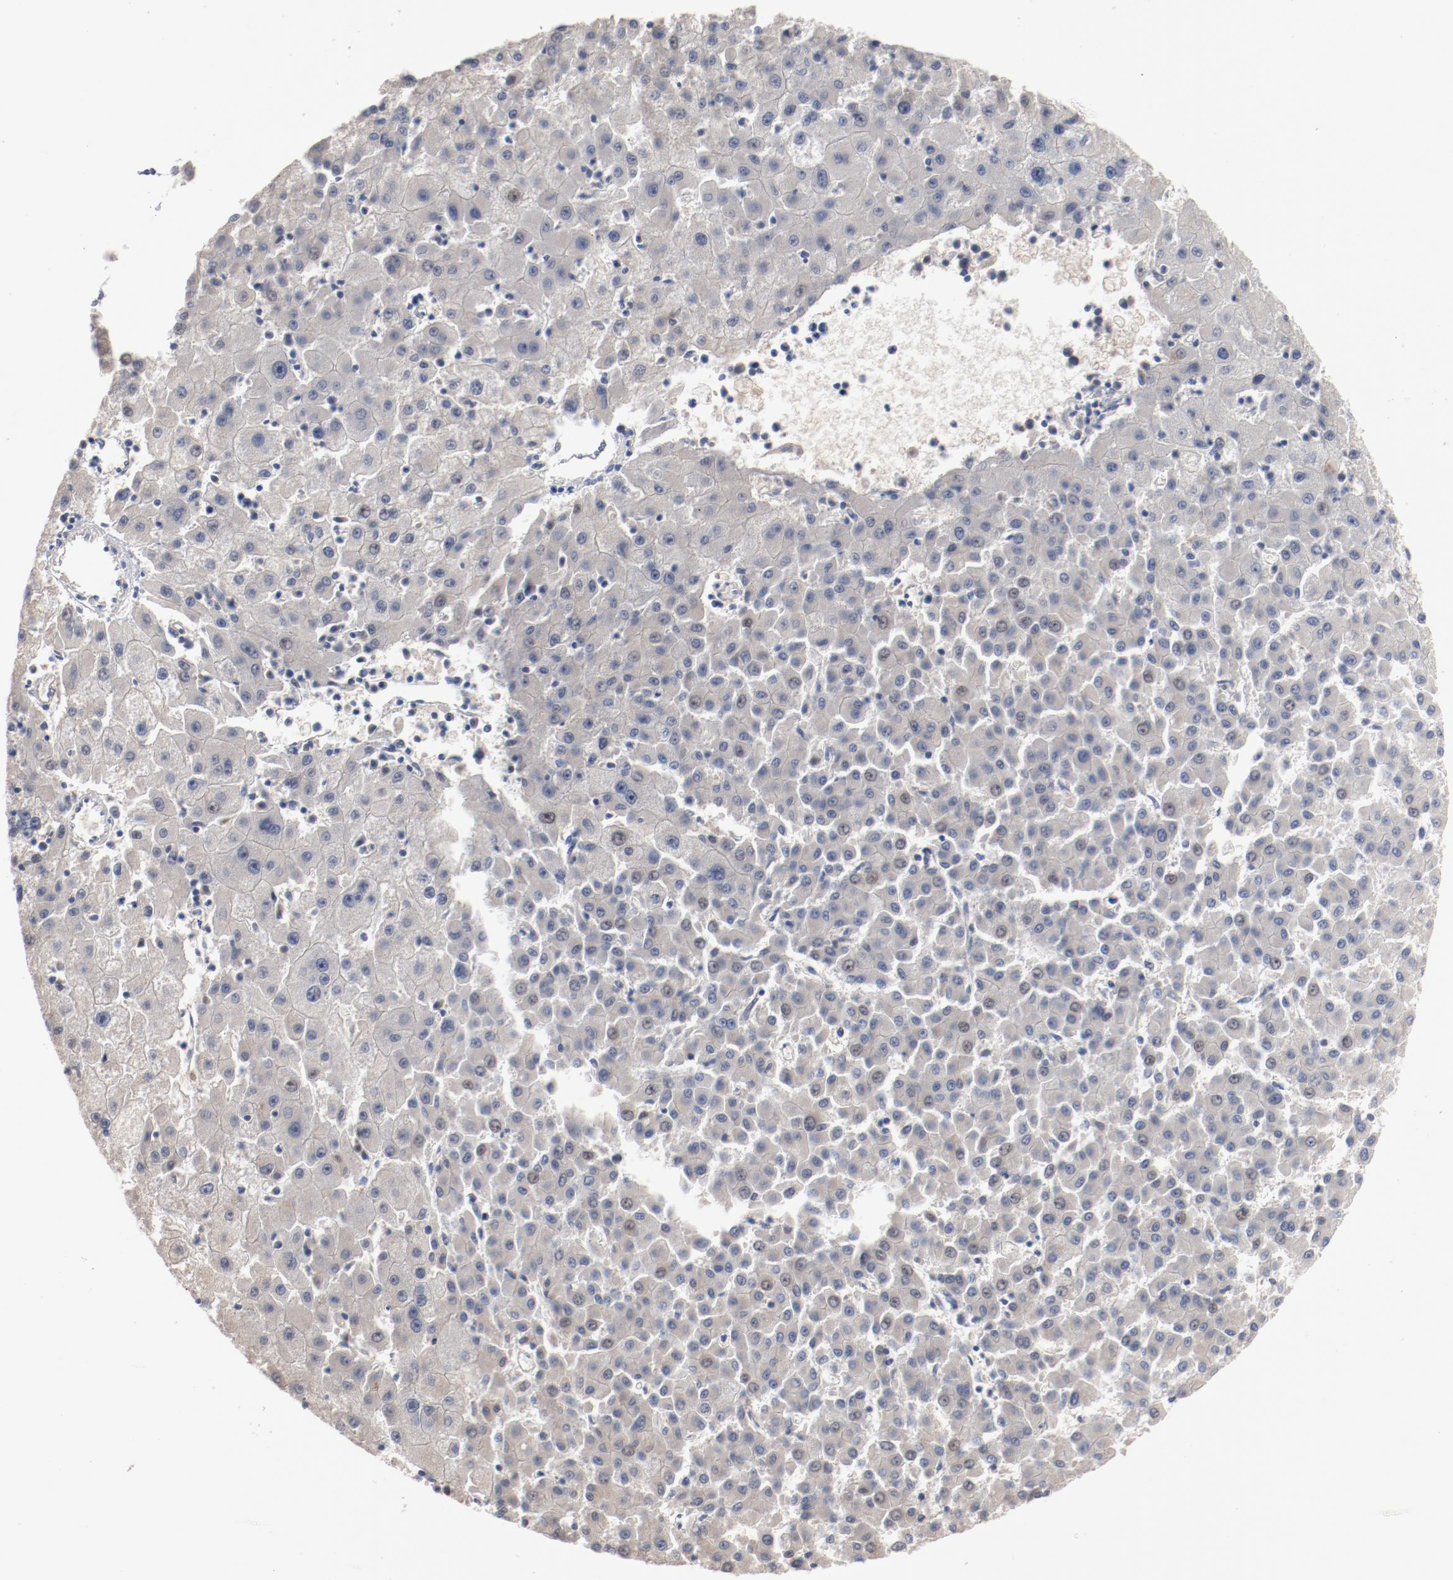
{"staining": {"intensity": "negative", "quantity": "none", "location": "none"}, "tissue": "liver cancer", "cell_type": "Tumor cells", "image_type": "cancer", "snomed": [{"axis": "morphology", "description": "Carcinoma, Hepatocellular, NOS"}, {"axis": "topography", "description": "Liver"}], "caption": "DAB immunohistochemical staining of human liver cancer exhibits no significant staining in tumor cells.", "gene": "ERICH1", "patient": {"sex": "male", "age": 72}}